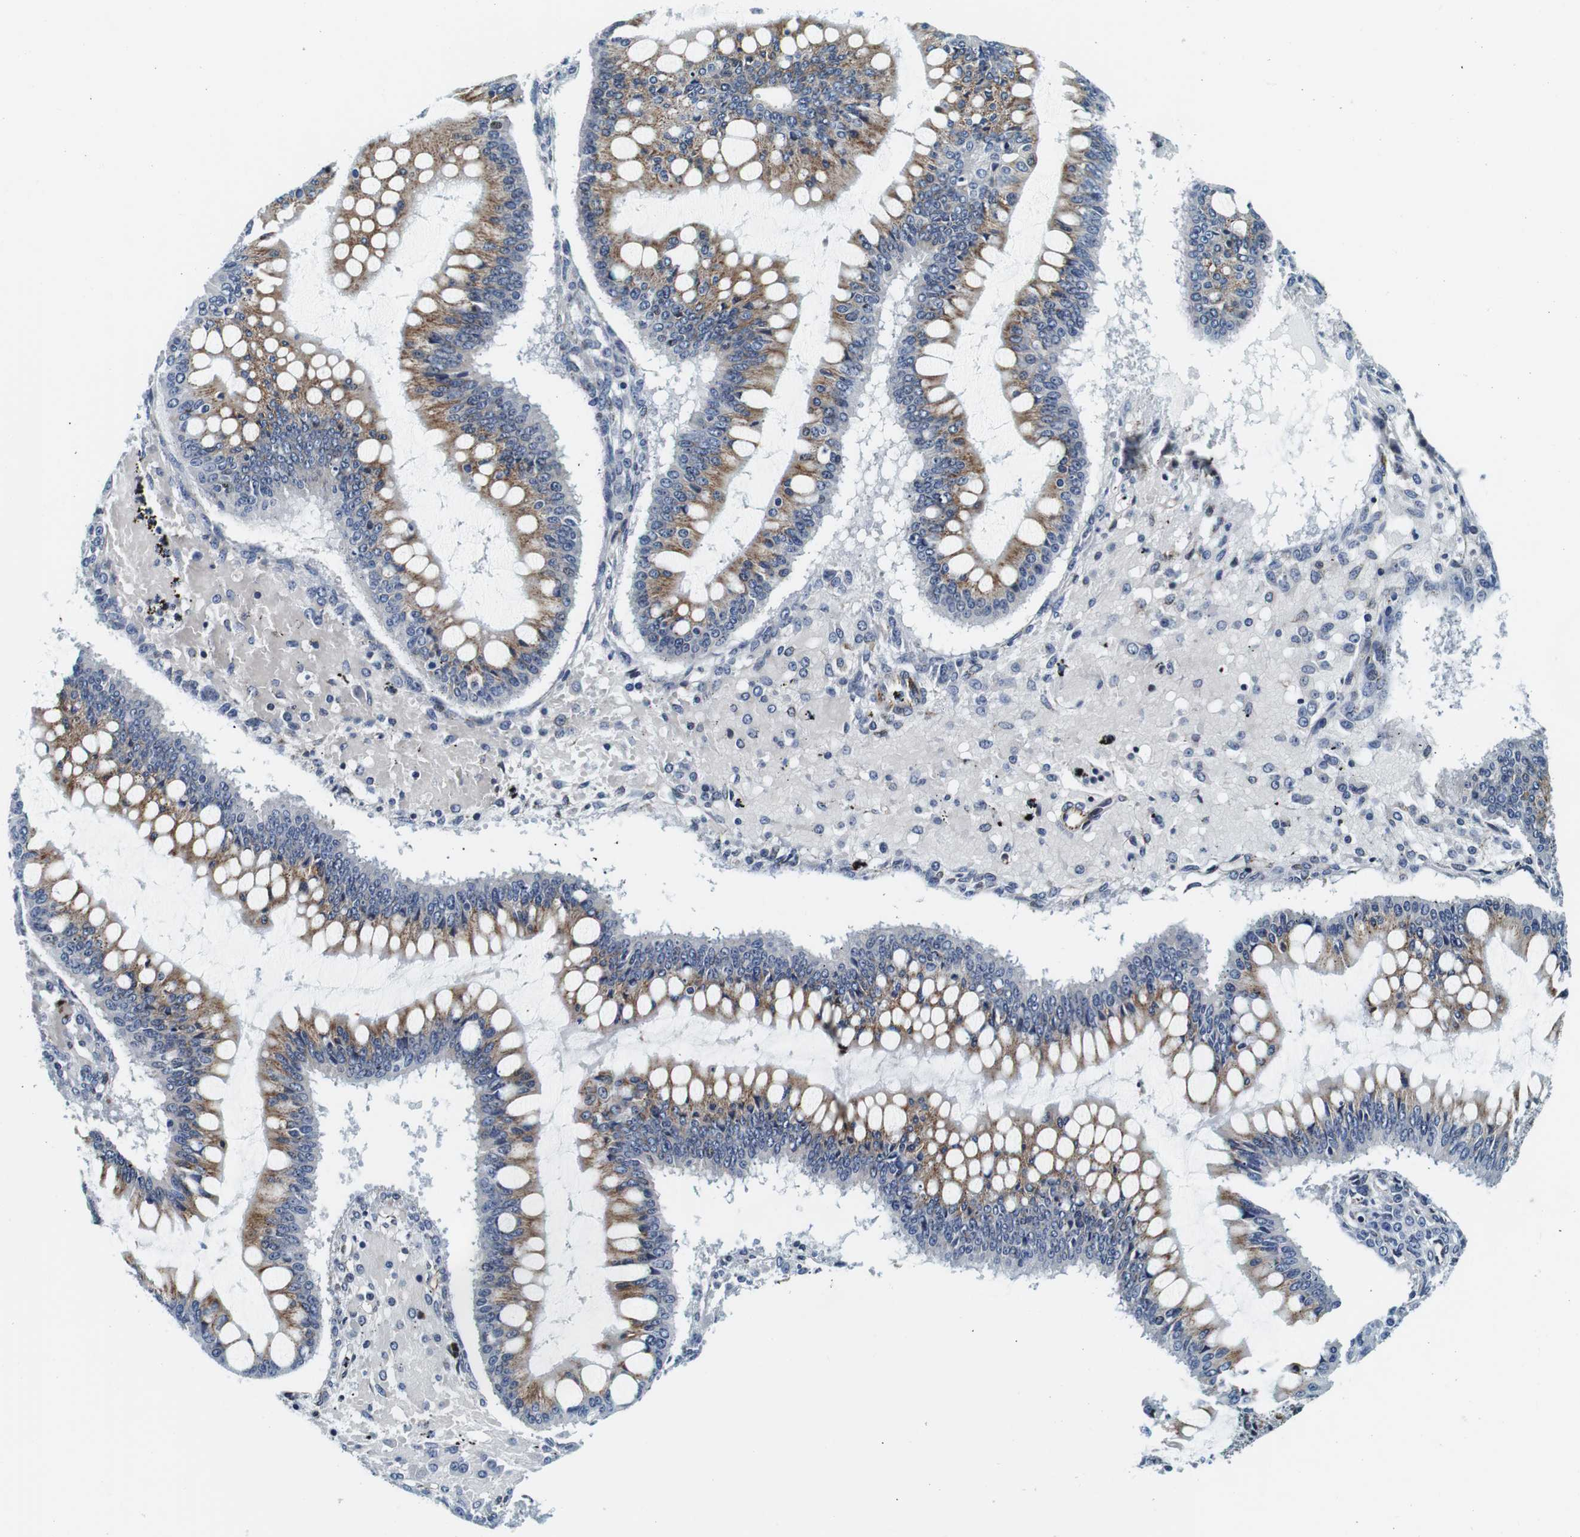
{"staining": {"intensity": "moderate", "quantity": ">75%", "location": "cytoplasmic/membranous"}, "tissue": "ovarian cancer", "cell_type": "Tumor cells", "image_type": "cancer", "snomed": [{"axis": "morphology", "description": "Cystadenocarcinoma, mucinous, NOS"}, {"axis": "topography", "description": "Ovary"}], "caption": "Brown immunohistochemical staining in ovarian cancer shows moderate cytoplasmic/membranous expression in approximately >75% of tumor cells.", "gene": "FAR2", "patient": {"sex": "female", "age": 73}}